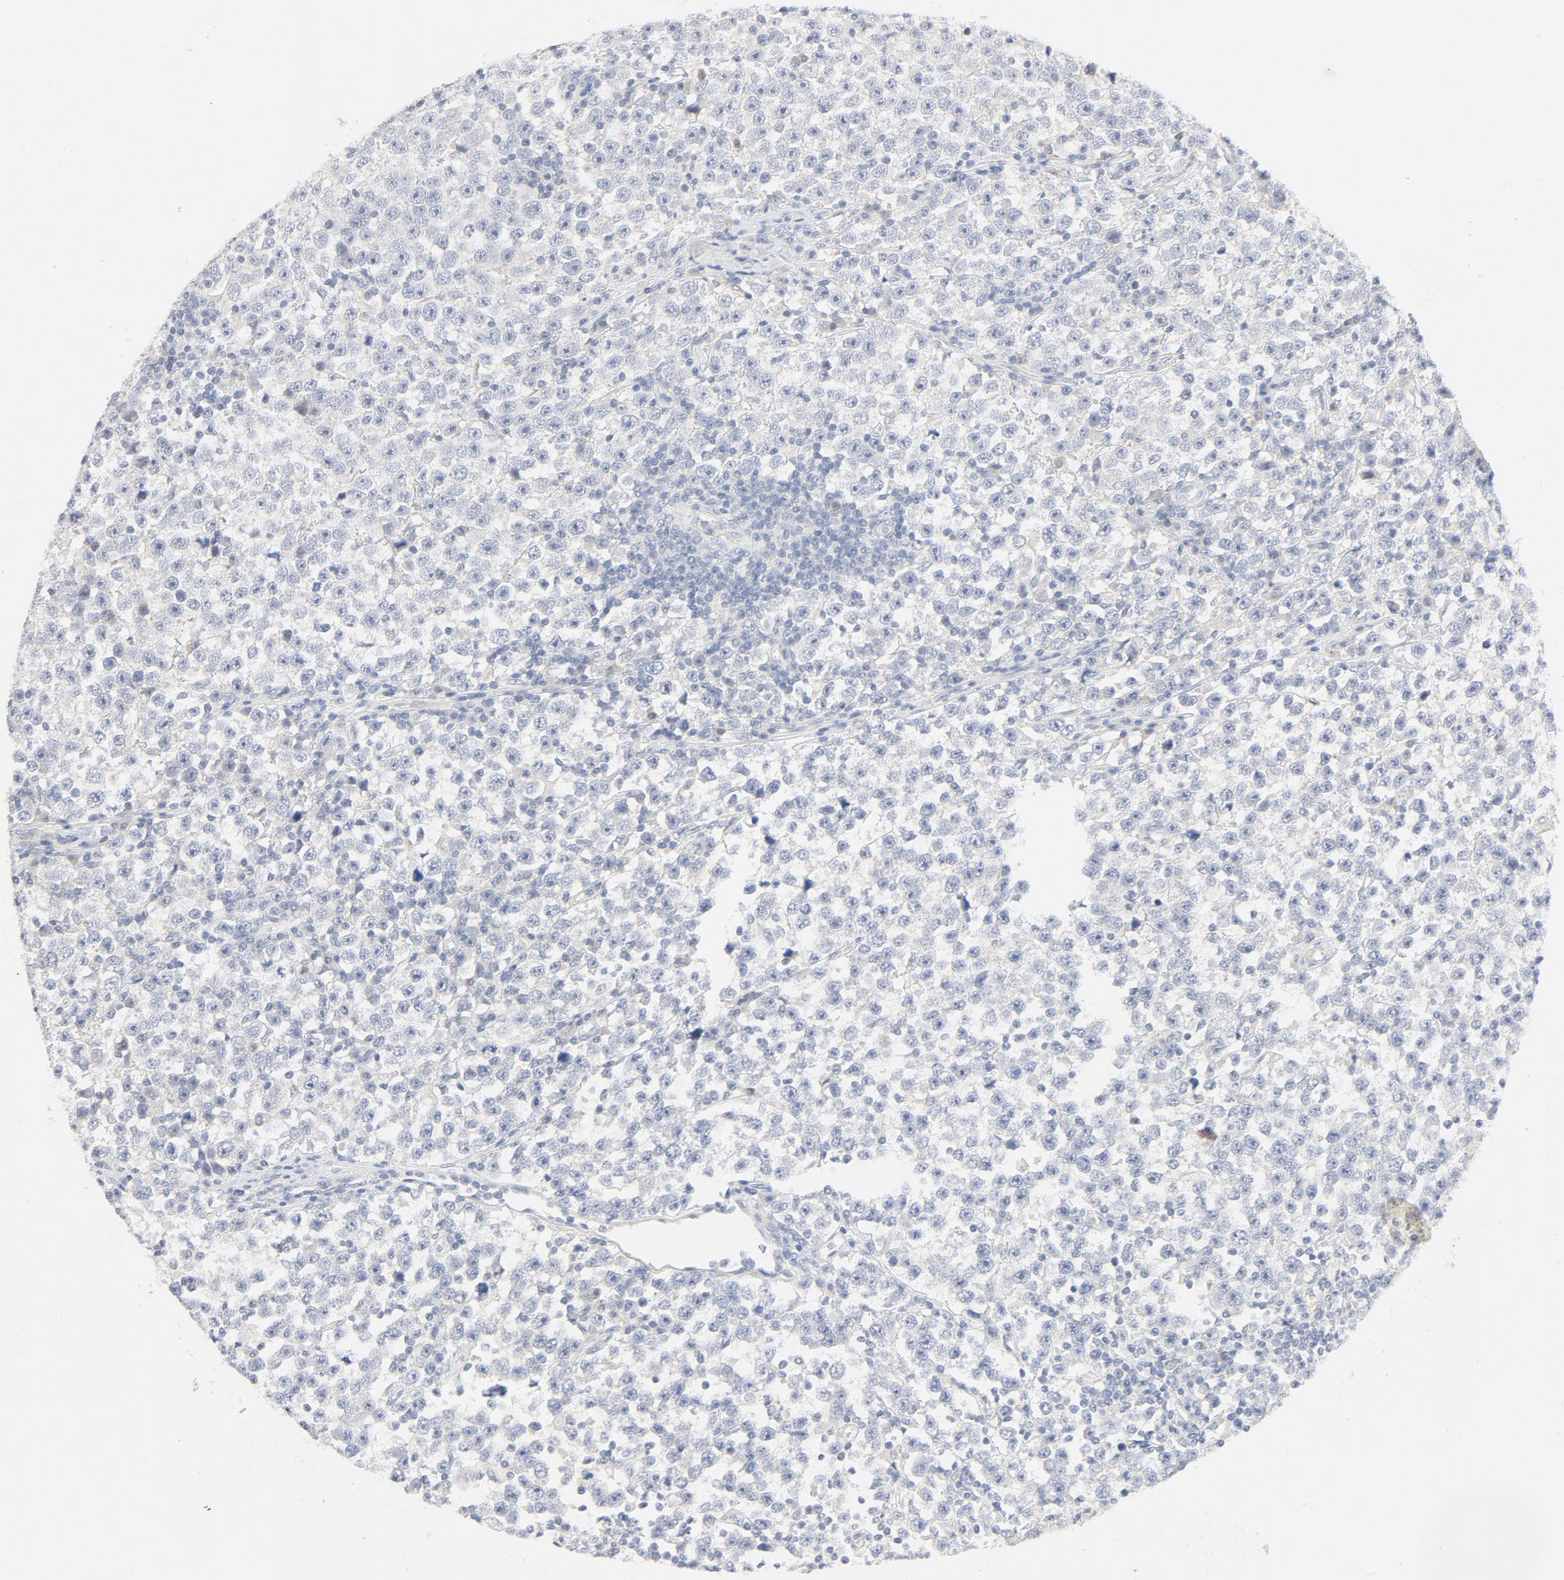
{"staining": {"intensity": "negative", "quantity": "none", "location": "none"}, "tissue": "testis cancer", "cell_type": "Tumor cells", "image_type": "cancer", "snomed": [{"axis": "morphology", "description": "Seminoma, NOS"}, {"axis": "topography", "description": "Testis"}], "caption": "Immunohistochemical staining of seminoma (testis) demonstrates no significant staining in tumor cells.", "gene": "PGM1", "patient": {"sex": "male", "age": 43}}